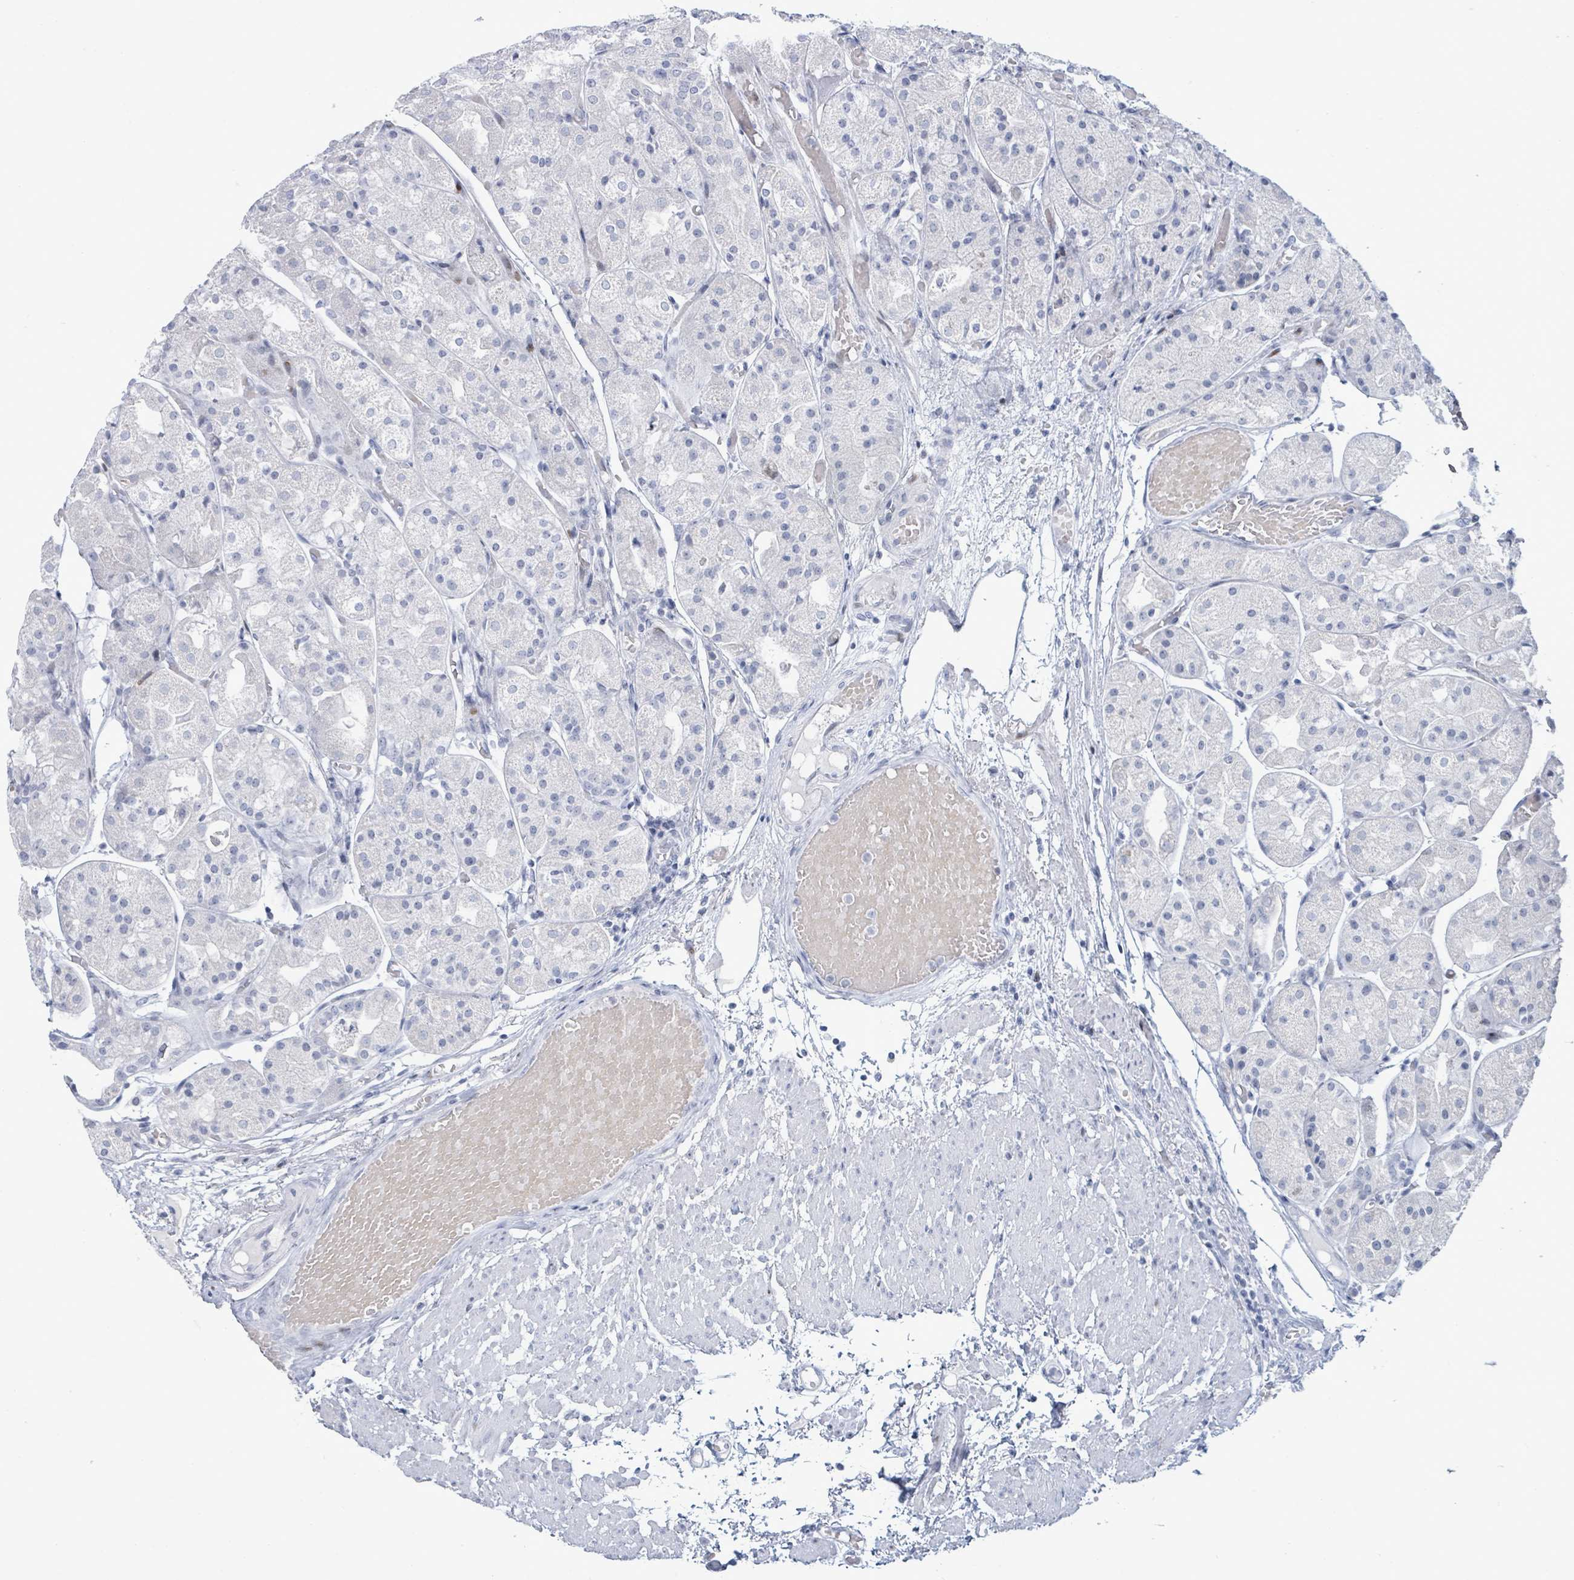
{"staining": {"intensity": "moderate", "quantity": "<25%", "location": "nuclear"}, "tissue": "stomach", "cell_type": "Glandular cells", "image_type": "normal", "snomed": [{"axis": "morphology", "description": "Normal tissue, NOS"}, {"axis": "topography", "description": "Stomach, upper"}], "caption": "A low amount of moderate nuclear expression is present in approximately <25% of glandular cells in unremarkable stomach.", "gene": "MALL", "patient": {"sex": "male", "age": 72}}